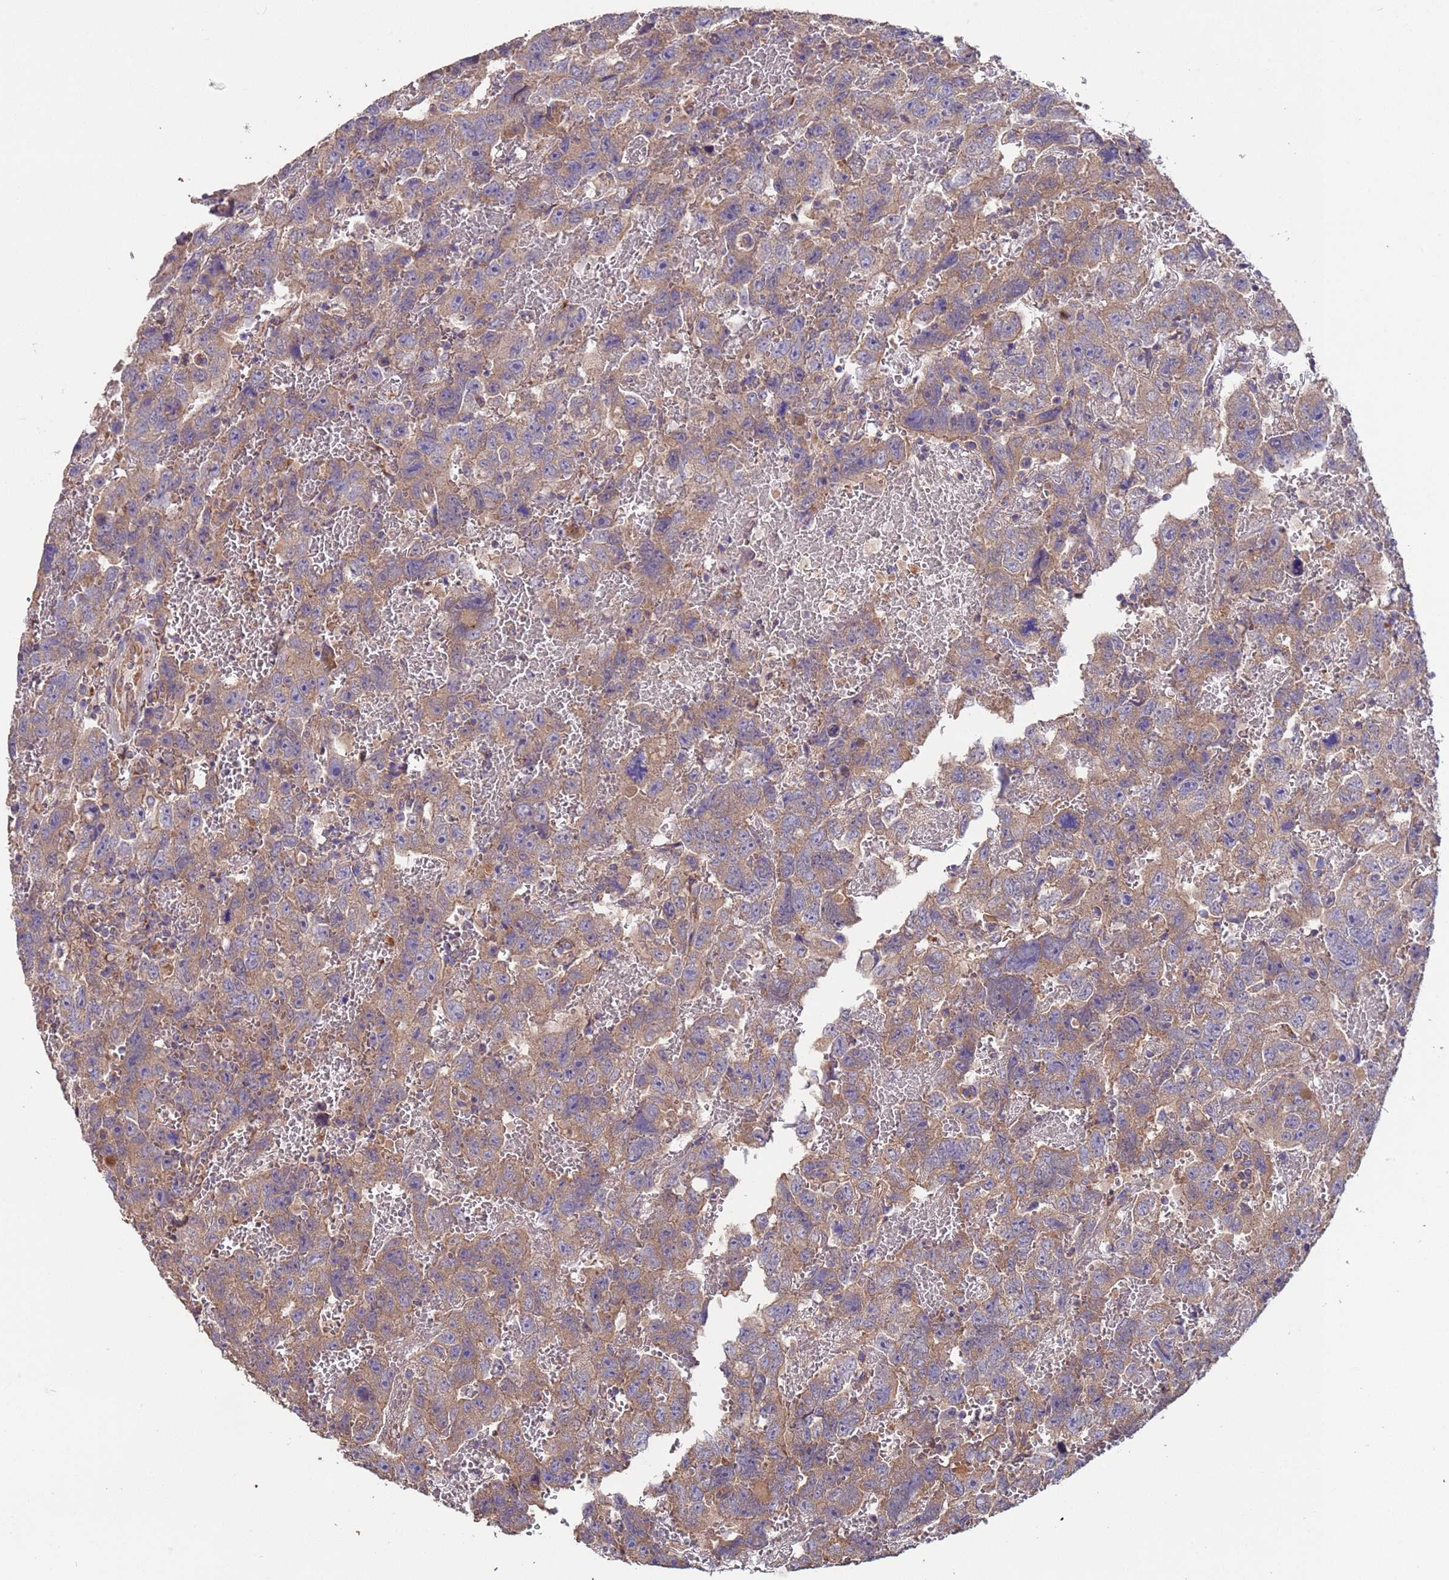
{"staining": {"intensity": "moderate", "quantity": ">75%", "location": "cytoplasmic/membranous"}, "tissue": "testis cancer", "cell_type": "Tumor cells", "image_type": "cancer", "snomed": [{"axis": "morphology", "description": "Carcinoma, Embryonal, NOS"}, {"axis": "topography", "description": "Testis"}], "caption": "Immunohistochemical staining of human testis embryonal carcinoma displays medium levels of moderate cytoplasmic/membranous protein staining in about >75% of tumor cells.", "gene": "EEF1AKMT1", "patient": {"sex": "male", "age": 45}}